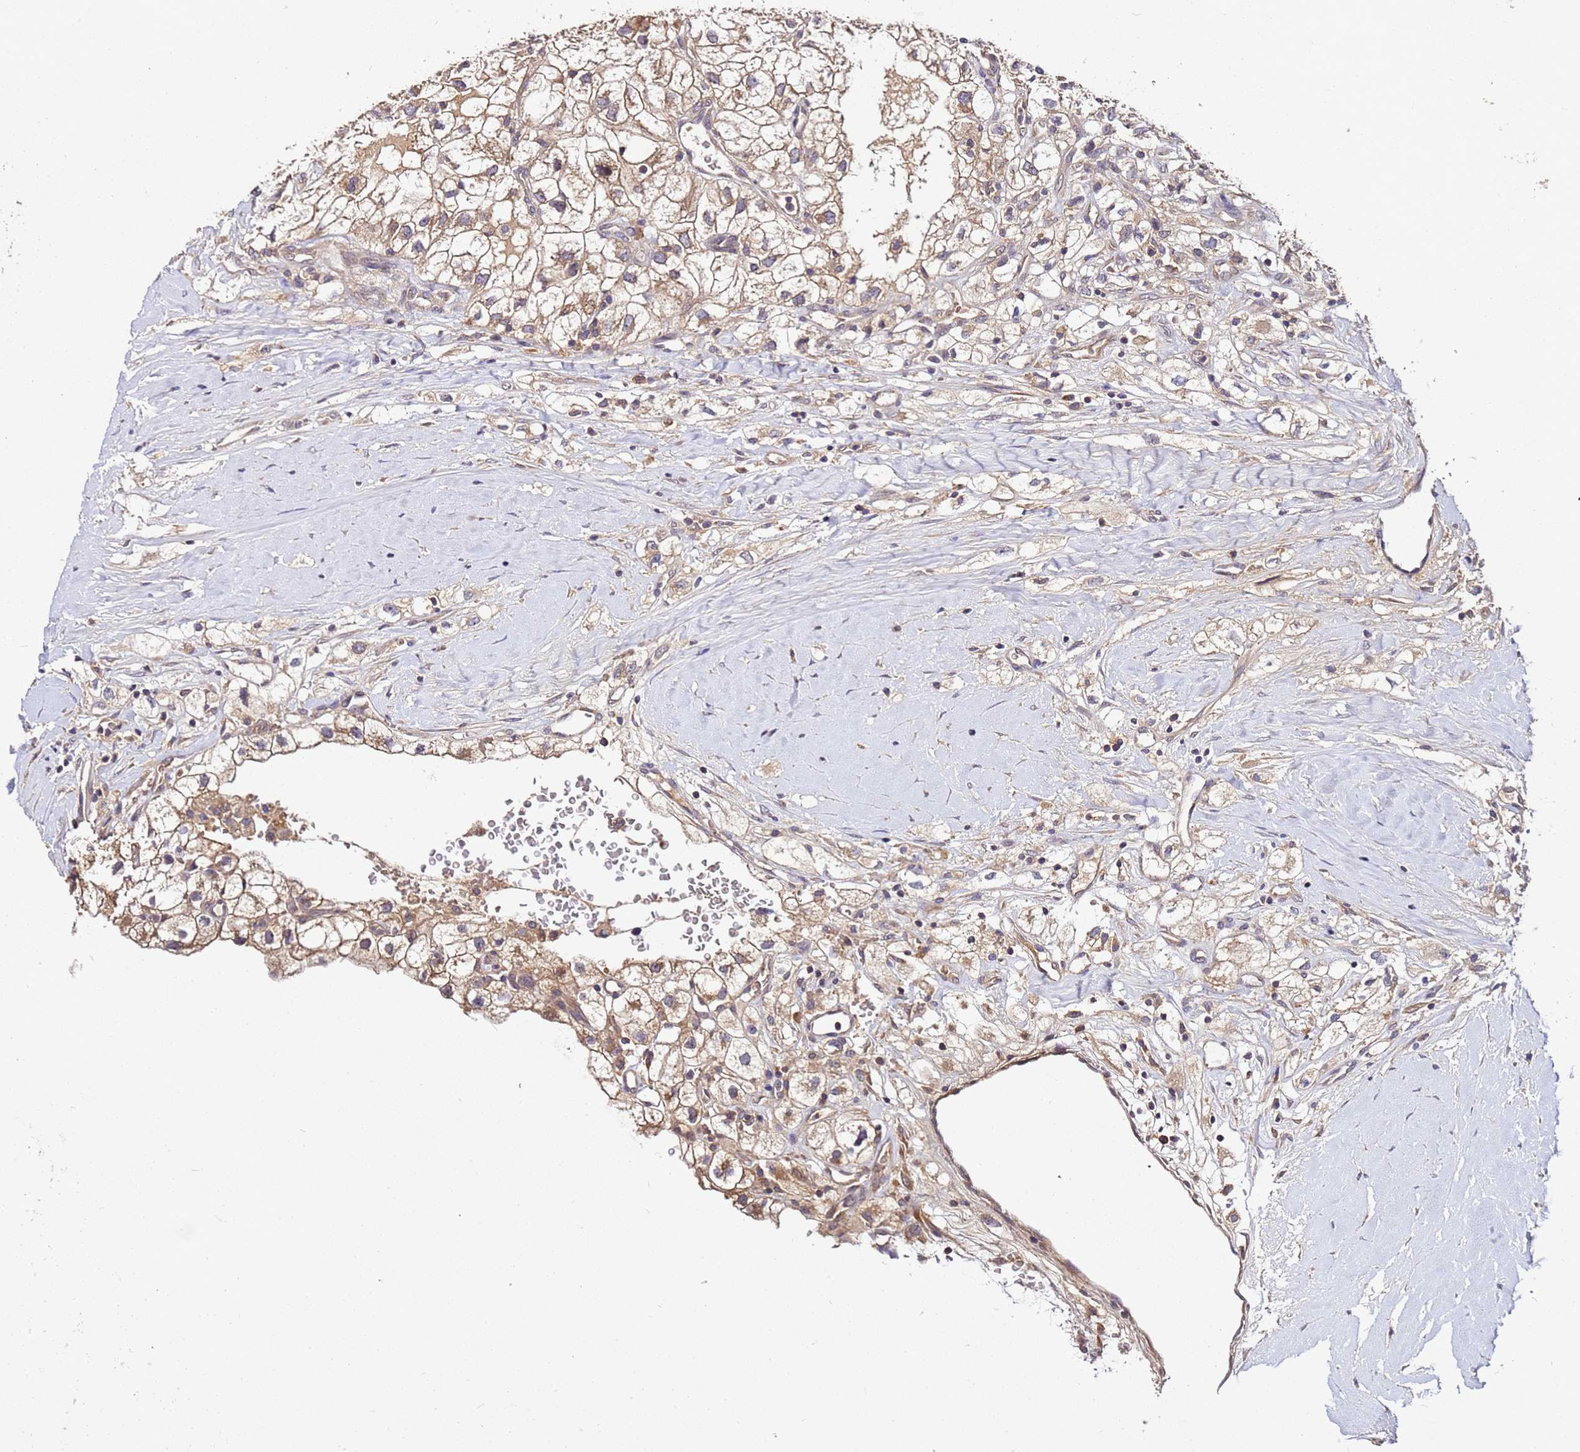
{"staining": {"intensity": "weak", "quantity": ">75%", "location": "cytoplasmic/membranous"}, "tissue": "renal cancer", "cell_type": "Tumor cells", "image_type": "cancer", "snomed": [{"axis": "morphology", "description": "Adenocarcinoma, NOS"}, {"axis": "topography", "description": "Kidney"}], "caption": "A low amount of weak cytoplasmic/membranous expression is present in about >75% of tumor cells in renal adenocarcinoma tissue.", "gene": "GSPT2", "patient": {"sex": "male", "age": 59}}